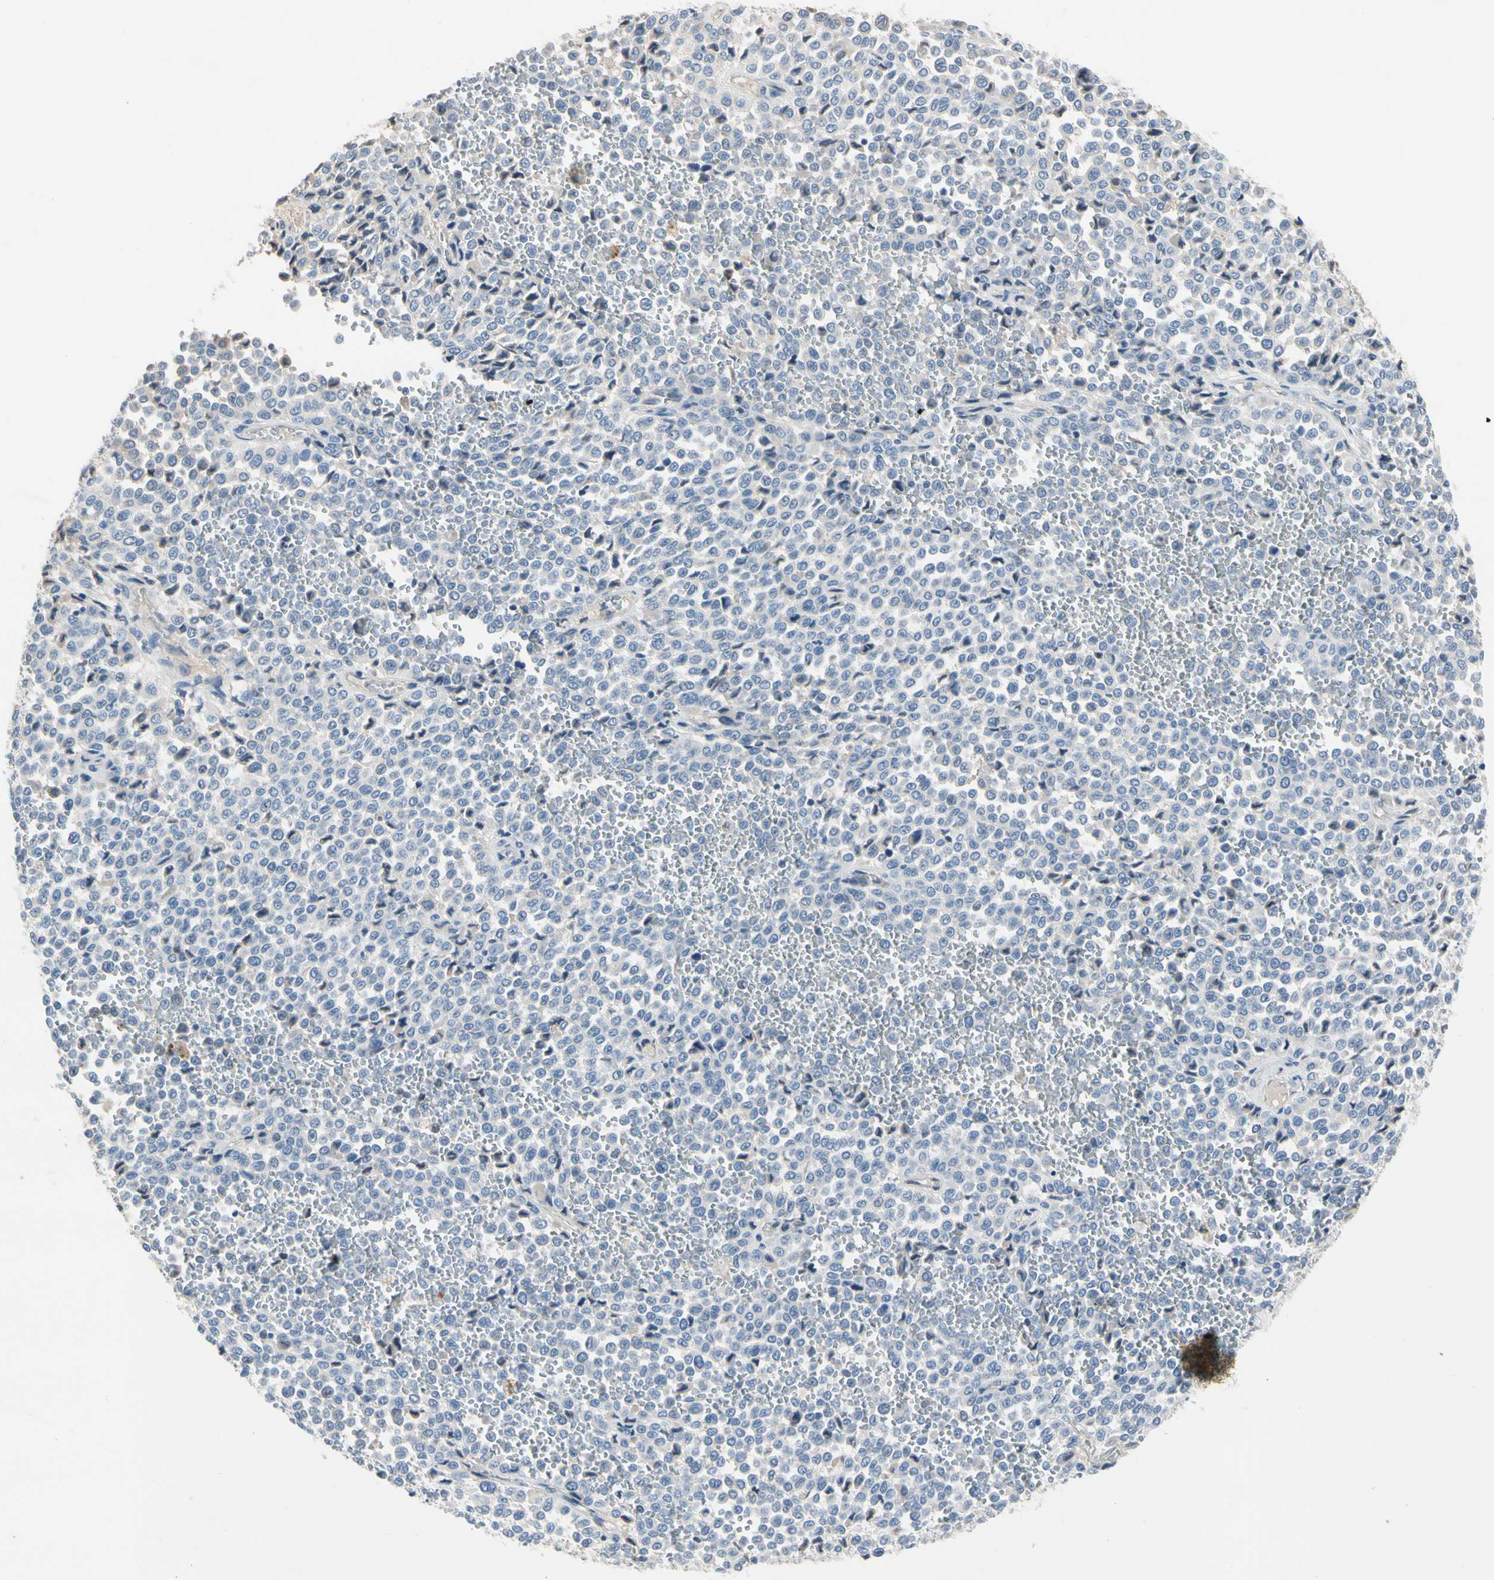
{"staining": {"intensity": "negative", "quantity": "none", "location": "none"}, "tissue": "melanoma", "cell_type": "Tumor cells", "image_type": "cancer", "snomed": [{"axis": "morphology", "description": "Malignant melanoma, Metastatic site"}, {"axis": "topography", "description": "Pancreas"}], "caption": "Tumor cells are negative for protein expression in human melanoma.", "gene": "ECRG4", "patient": {"sex": "female", "age": 30}}